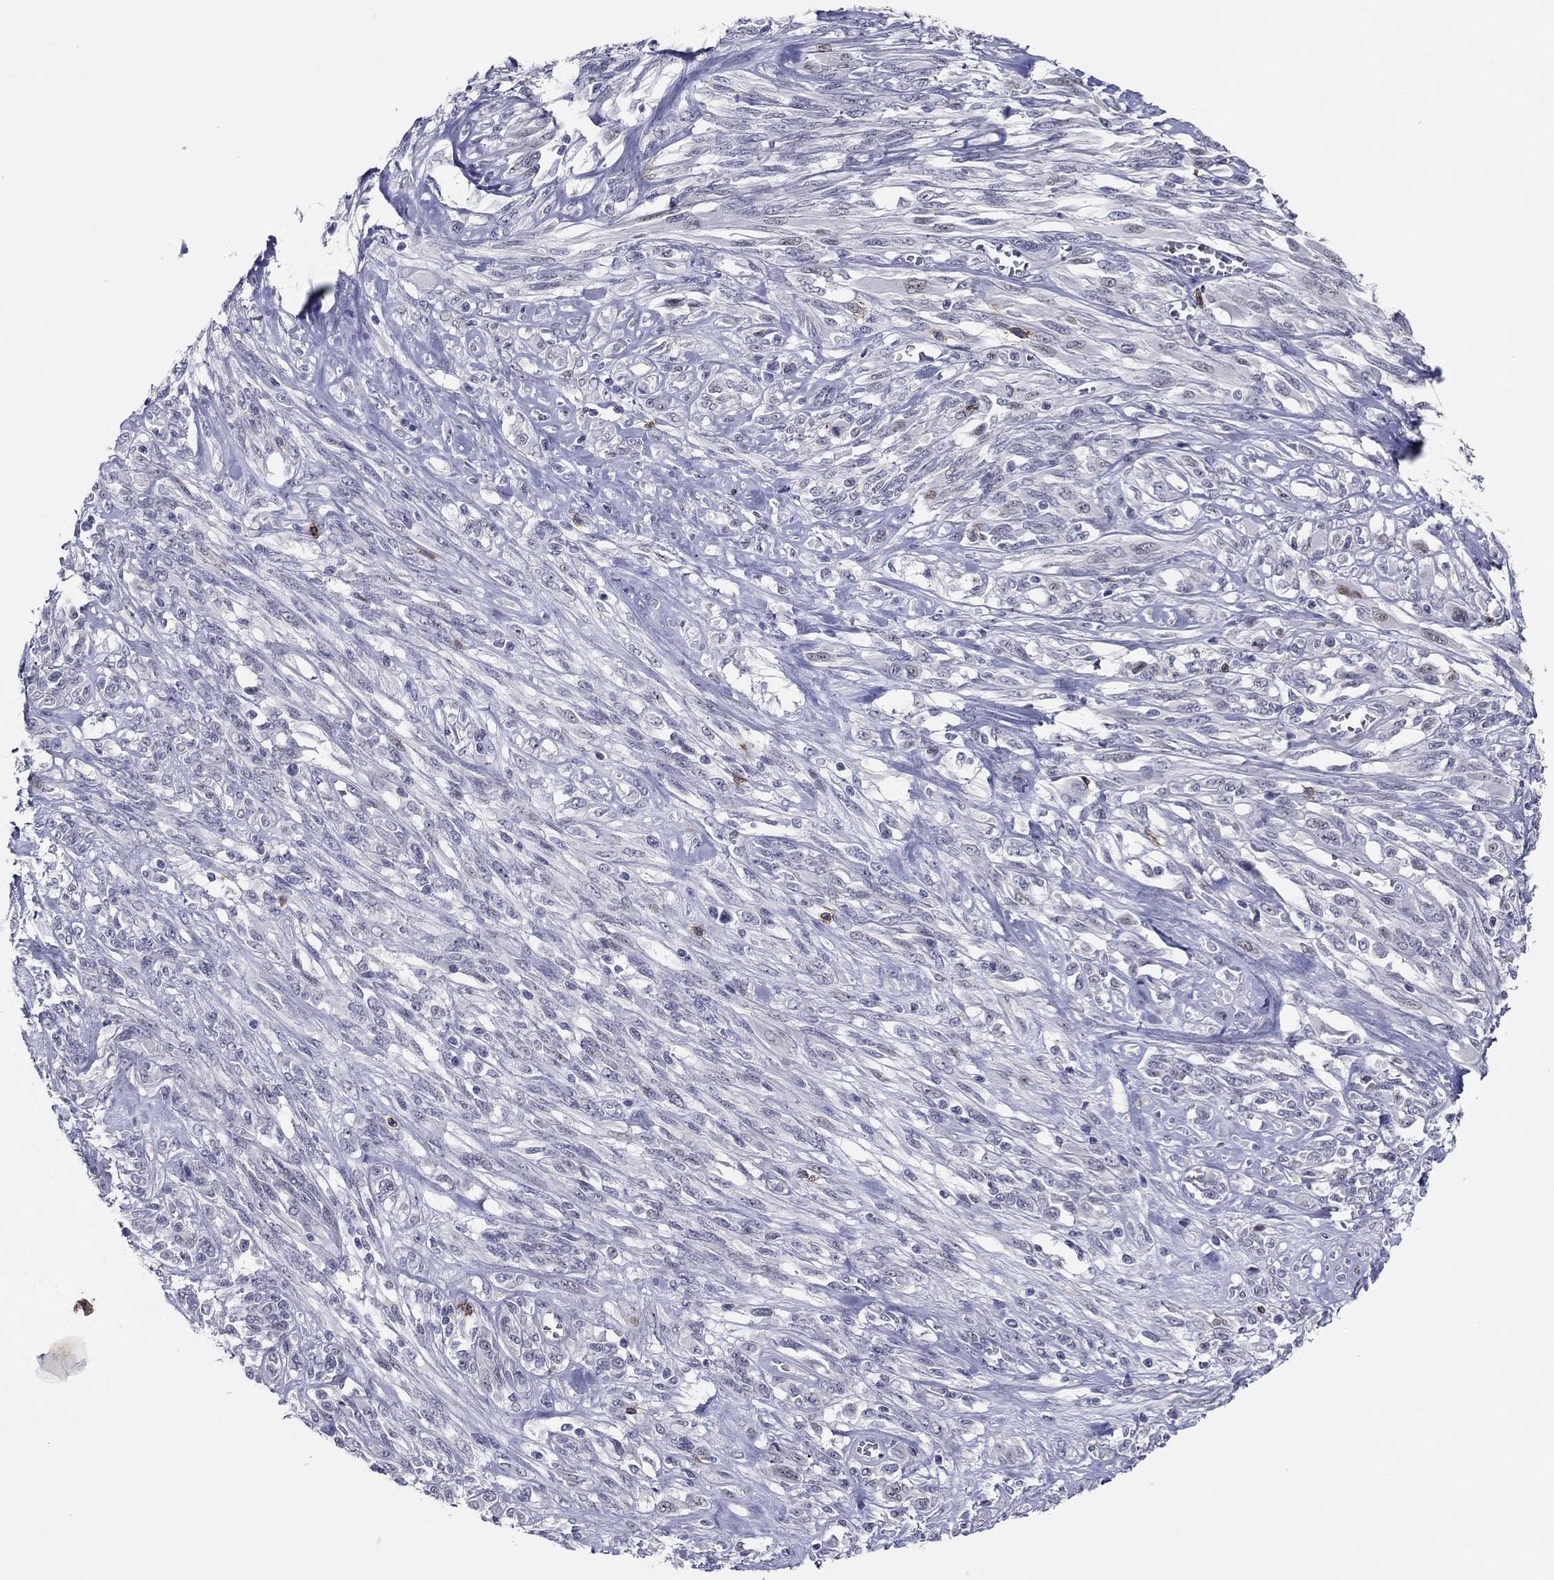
{"staining": {"intensity": "negative", "quantity": "none", "location": "none"}, "tissue": "melanoma", "cell_type": "Tumor cells", "image_type": "cancer", "snomed": [{"axis": "morphology", "description": "Malignant melanoma, NOS"}, {"axis": "topography", "description": "Skin"}], "caption": "There is no significant positivity in tumor cells of malignant melanoma. The staining was performed using DAB to visualize the protein expression in brown, while the nuclei were stained in blue with hematoxylin (Magnification: 20x).", "gene": "ITGAE", "patient": {"sex": "female", "age": 91}}